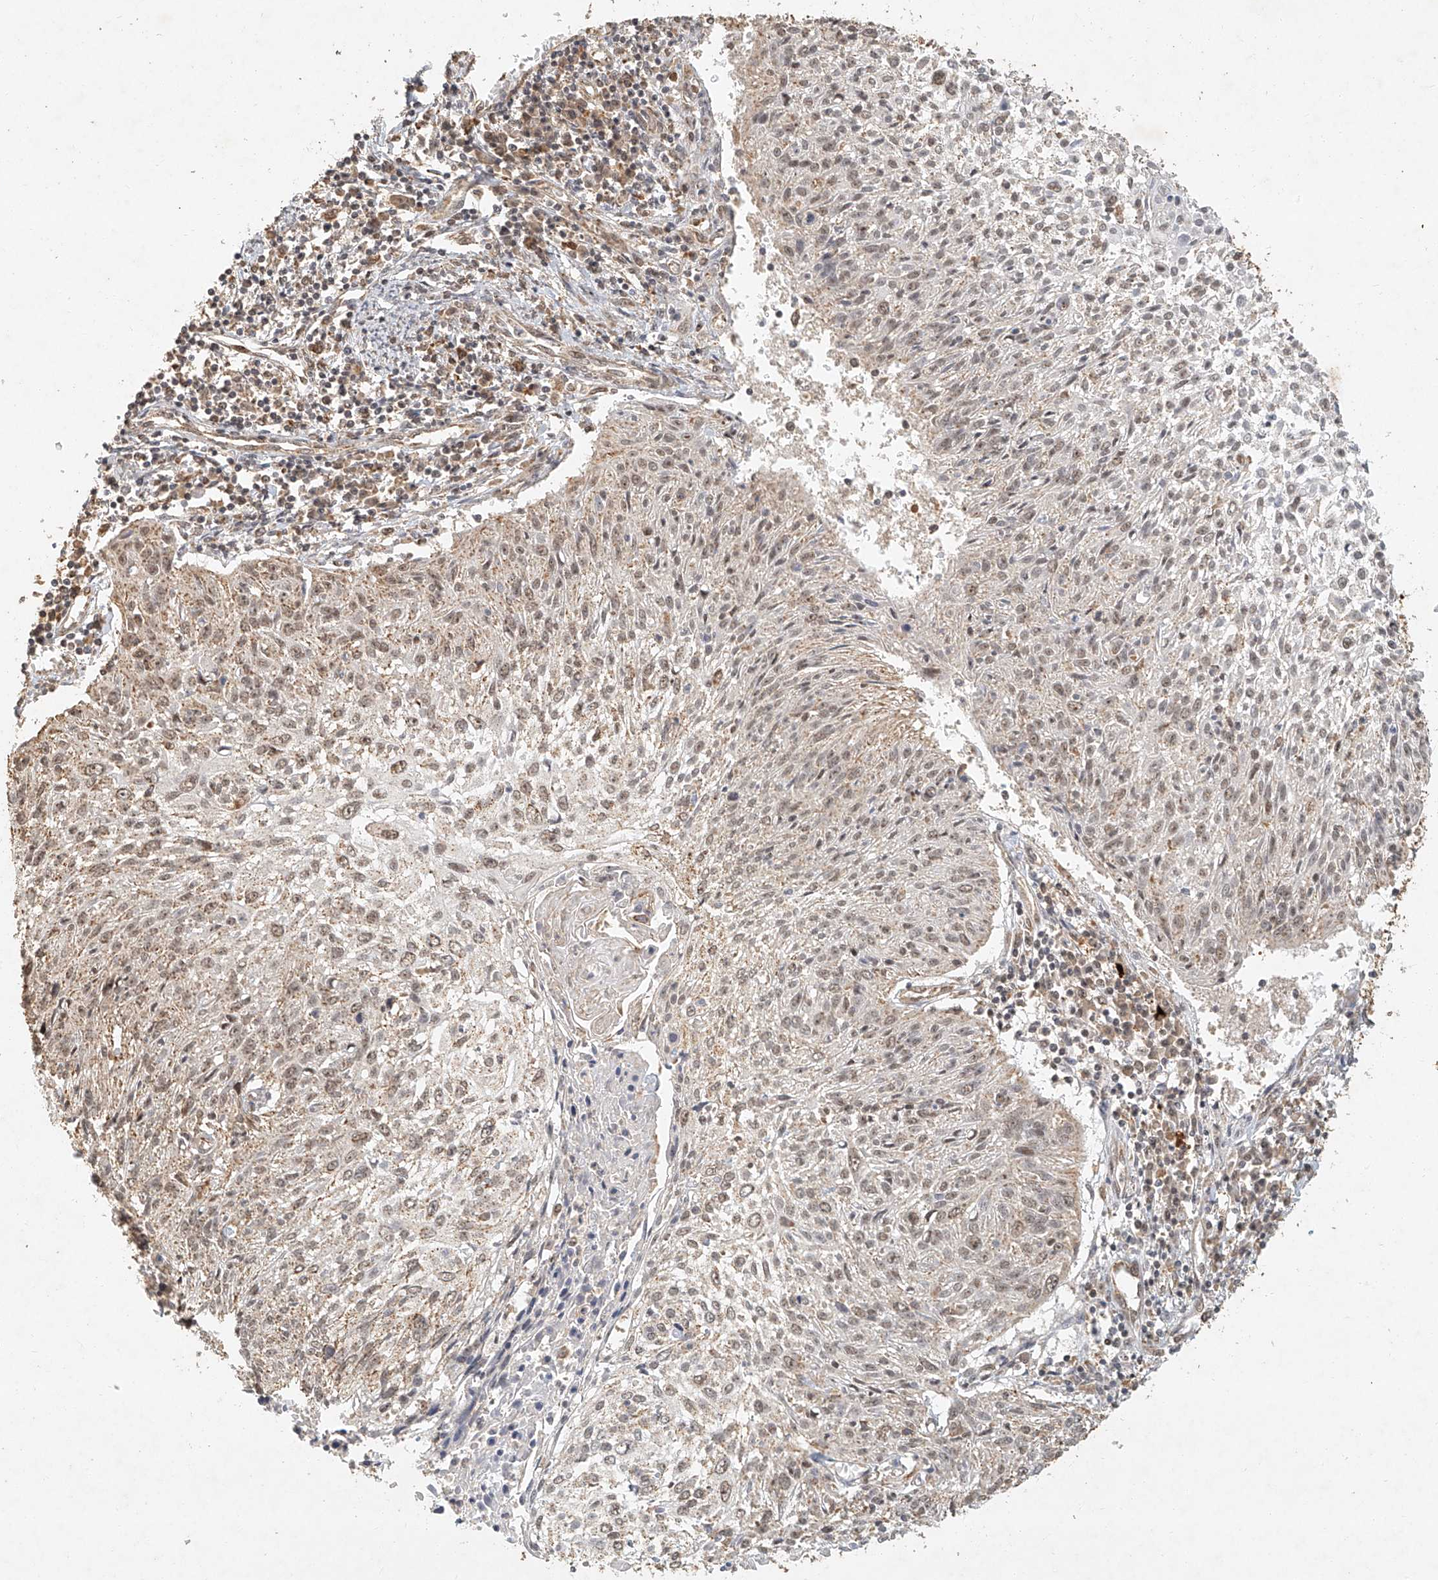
{"staining": {"intensity": "weak", "quantity": ">75%", "location": "cytoplasmic/membranous,nuclear"}, "tissue": "cervical cancer", "cell_type": "Tumor cells", "image_type": "cancer", "snomed": [{"axis": "morphology", "description": "Squamous cell carcinoma, NOS"}, {"axis": "topography", "description": "Cervix"}], "caption": "Protein positivity by immunohistochemistry exhibits weak cytoplasmic/membranous and nuclear expression in about >75% of tumor cells in cervical cancer (squamous cell carcinoma).", "gene": "CXorf58", "patient": {"sex": "female", "age": 51}}